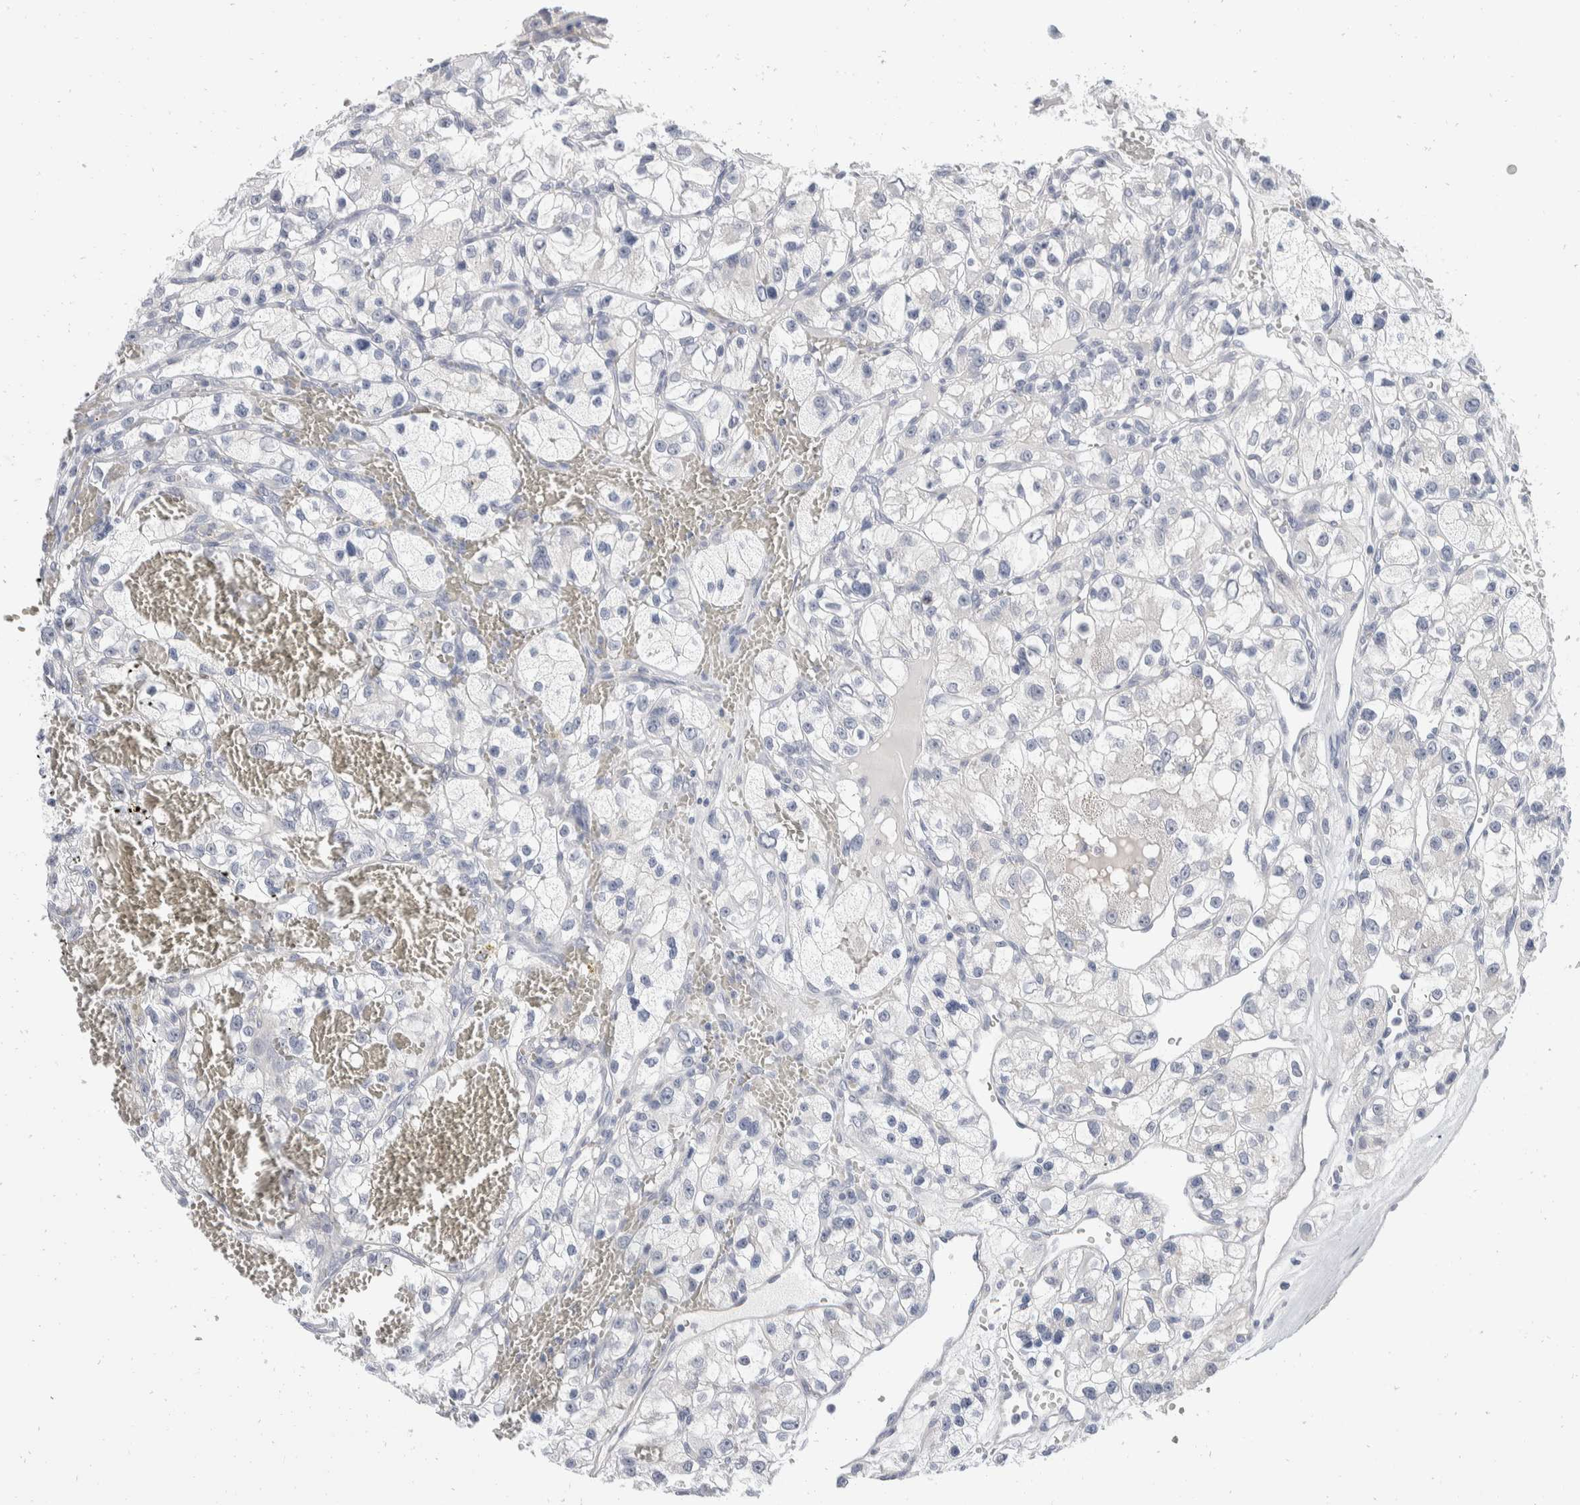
{"staining": {"intensity": "negative", "quantity": "none", "location": "none"}, "tissue": "renal cancer", "cell_type": "Tumor cells", "image_type": "cancer", "snomed": [{"axis": "morphology", "description": "Adenocarcinoma, NOS"}, {"axis": "topography", "description": "Kidney"}], "caption": "A micrograph of human renal adenocarcinoma is negative for staining in tumor cells.", "gene": "CATSPERD", "patient": {"sex": "female", "age": 57}}